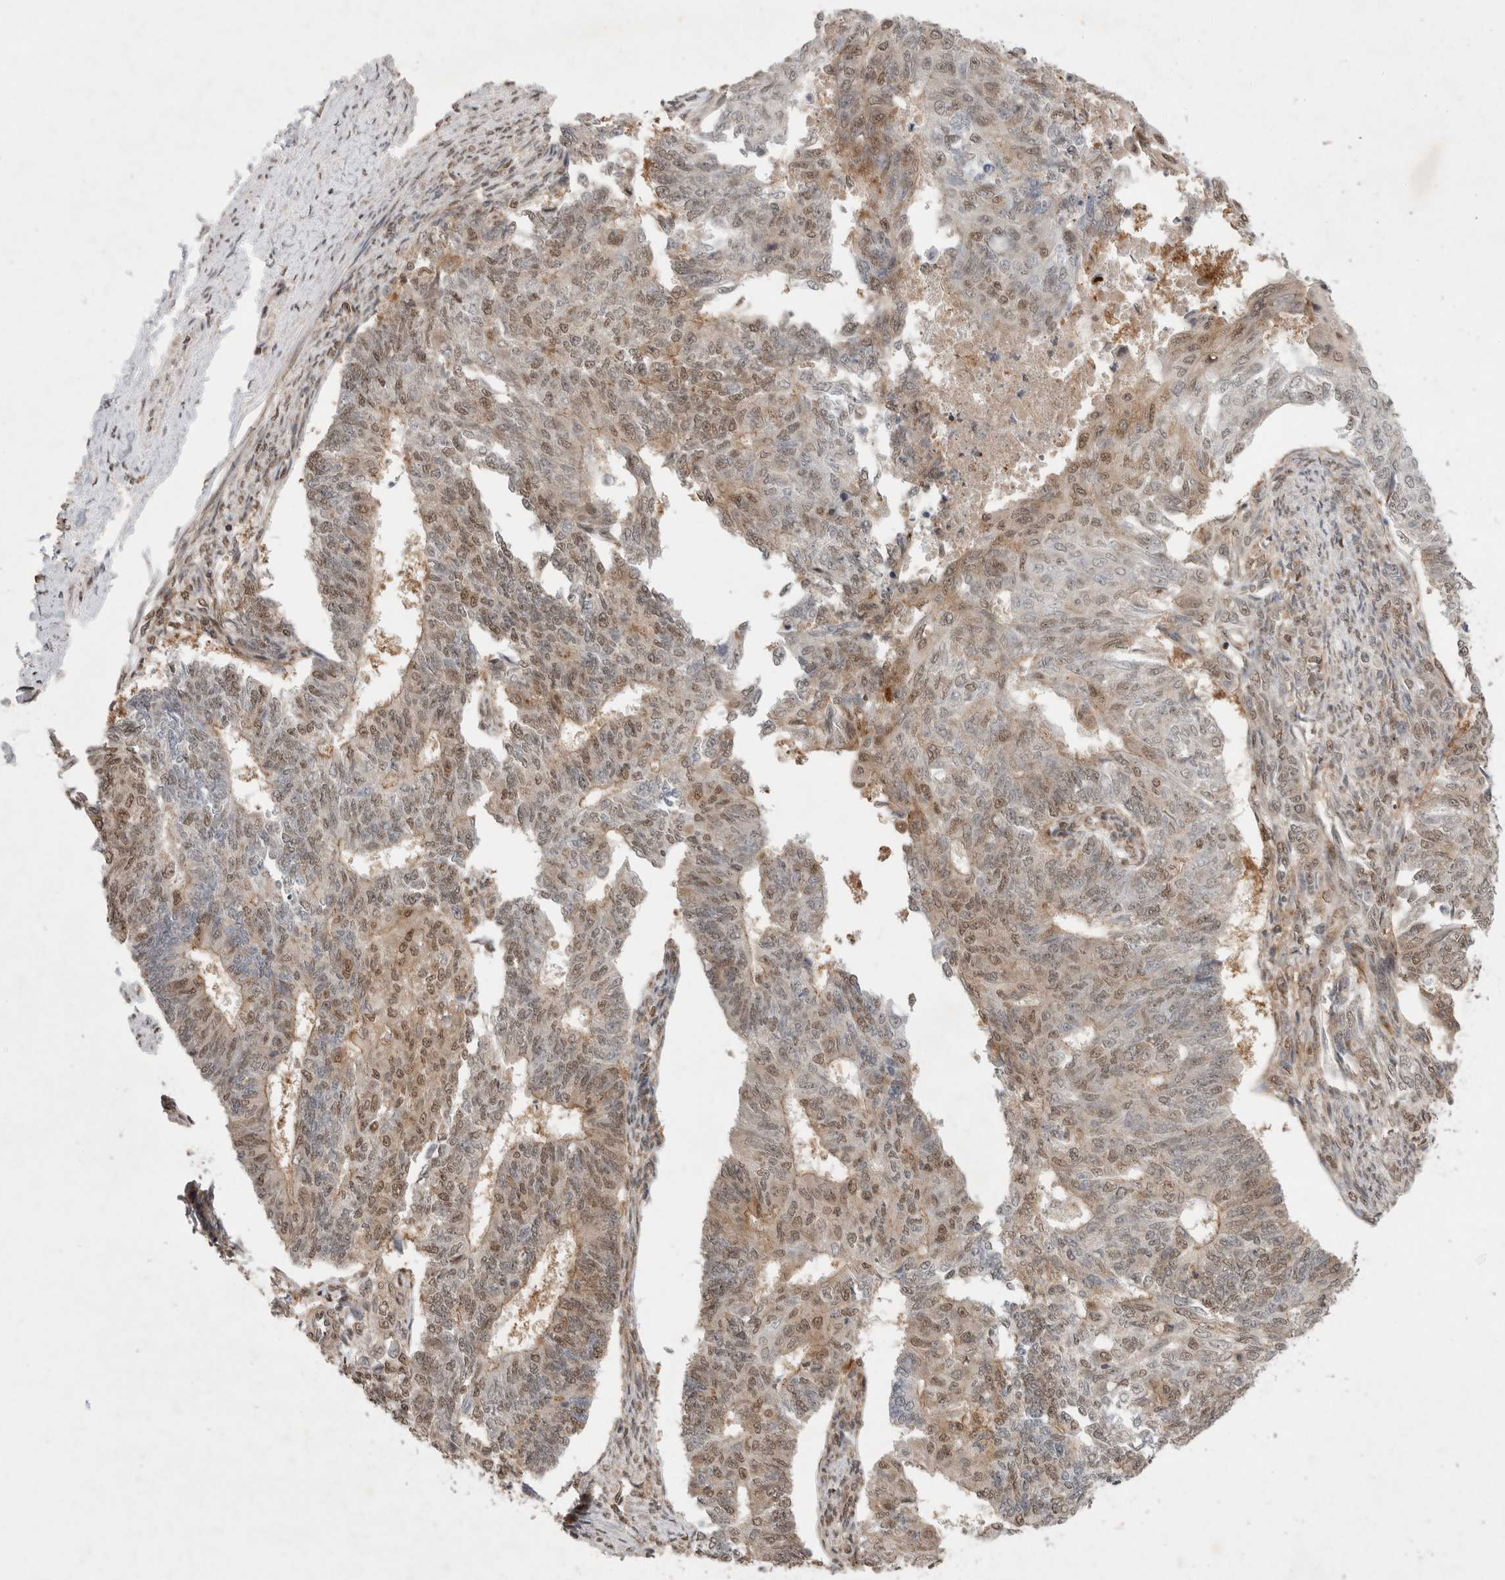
{"staining": {"intensity": "moderate", "quantity": "25%-75%", "location": "nuclear"}, "tissue": "endometrial cancer", "cell_type": "Tumor cells", "image_type": "cancer", "snomed": [{"axis": "morphology", "description": "Adenocarcinoma, NOS"}, {"axis": "topography", "description": "Endometrium"}], "caption": "Immunohistochemistry of endometrial cancer demonstrates medium levels of moderate nuclear expression in approximately 25%-75% of tumor cells.", "gene": "WIPF2", "patient": {"sex": "female", "age": 32}}